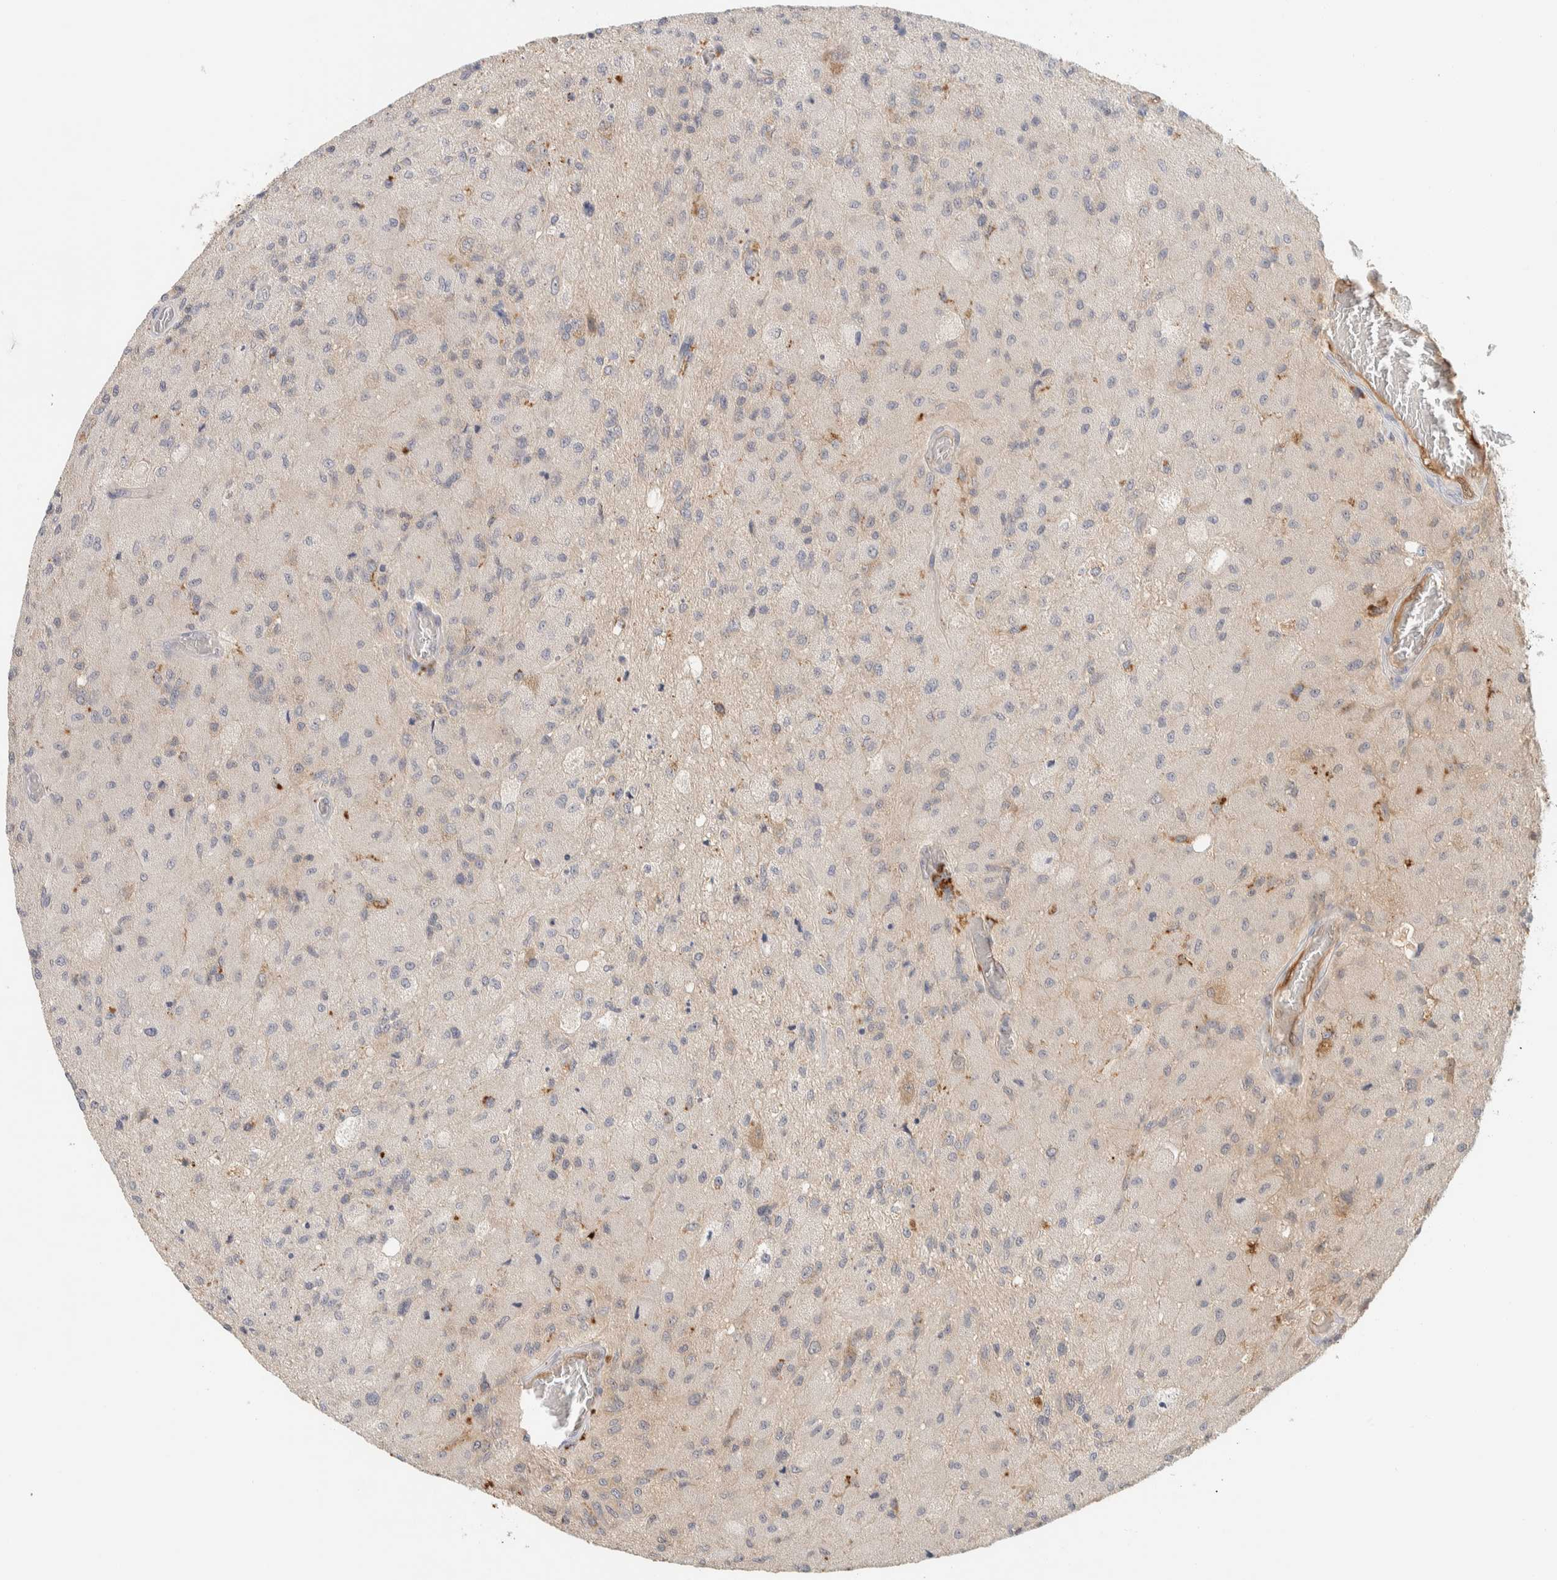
{"staining": {"intensity": "negative", "quantity": "none", "location": "none"}, "tissue": "glioma", "cell_type": "Tumor cells", "image_type": "cancer", "snomed": [{"axis": "morphology", "description": "Normal tissue, NOS"}, {"axis": "morphology", "description": "Glioma, malignant, High grade"}, {"axis": "topography", "description": "Cerebral cortex"}], "caption": "Tumor cells are negative for brown protein staining in high-grade glioma (malignant).", "gene": "GCLM", "patient": {"sex": "male", "age": 77}}